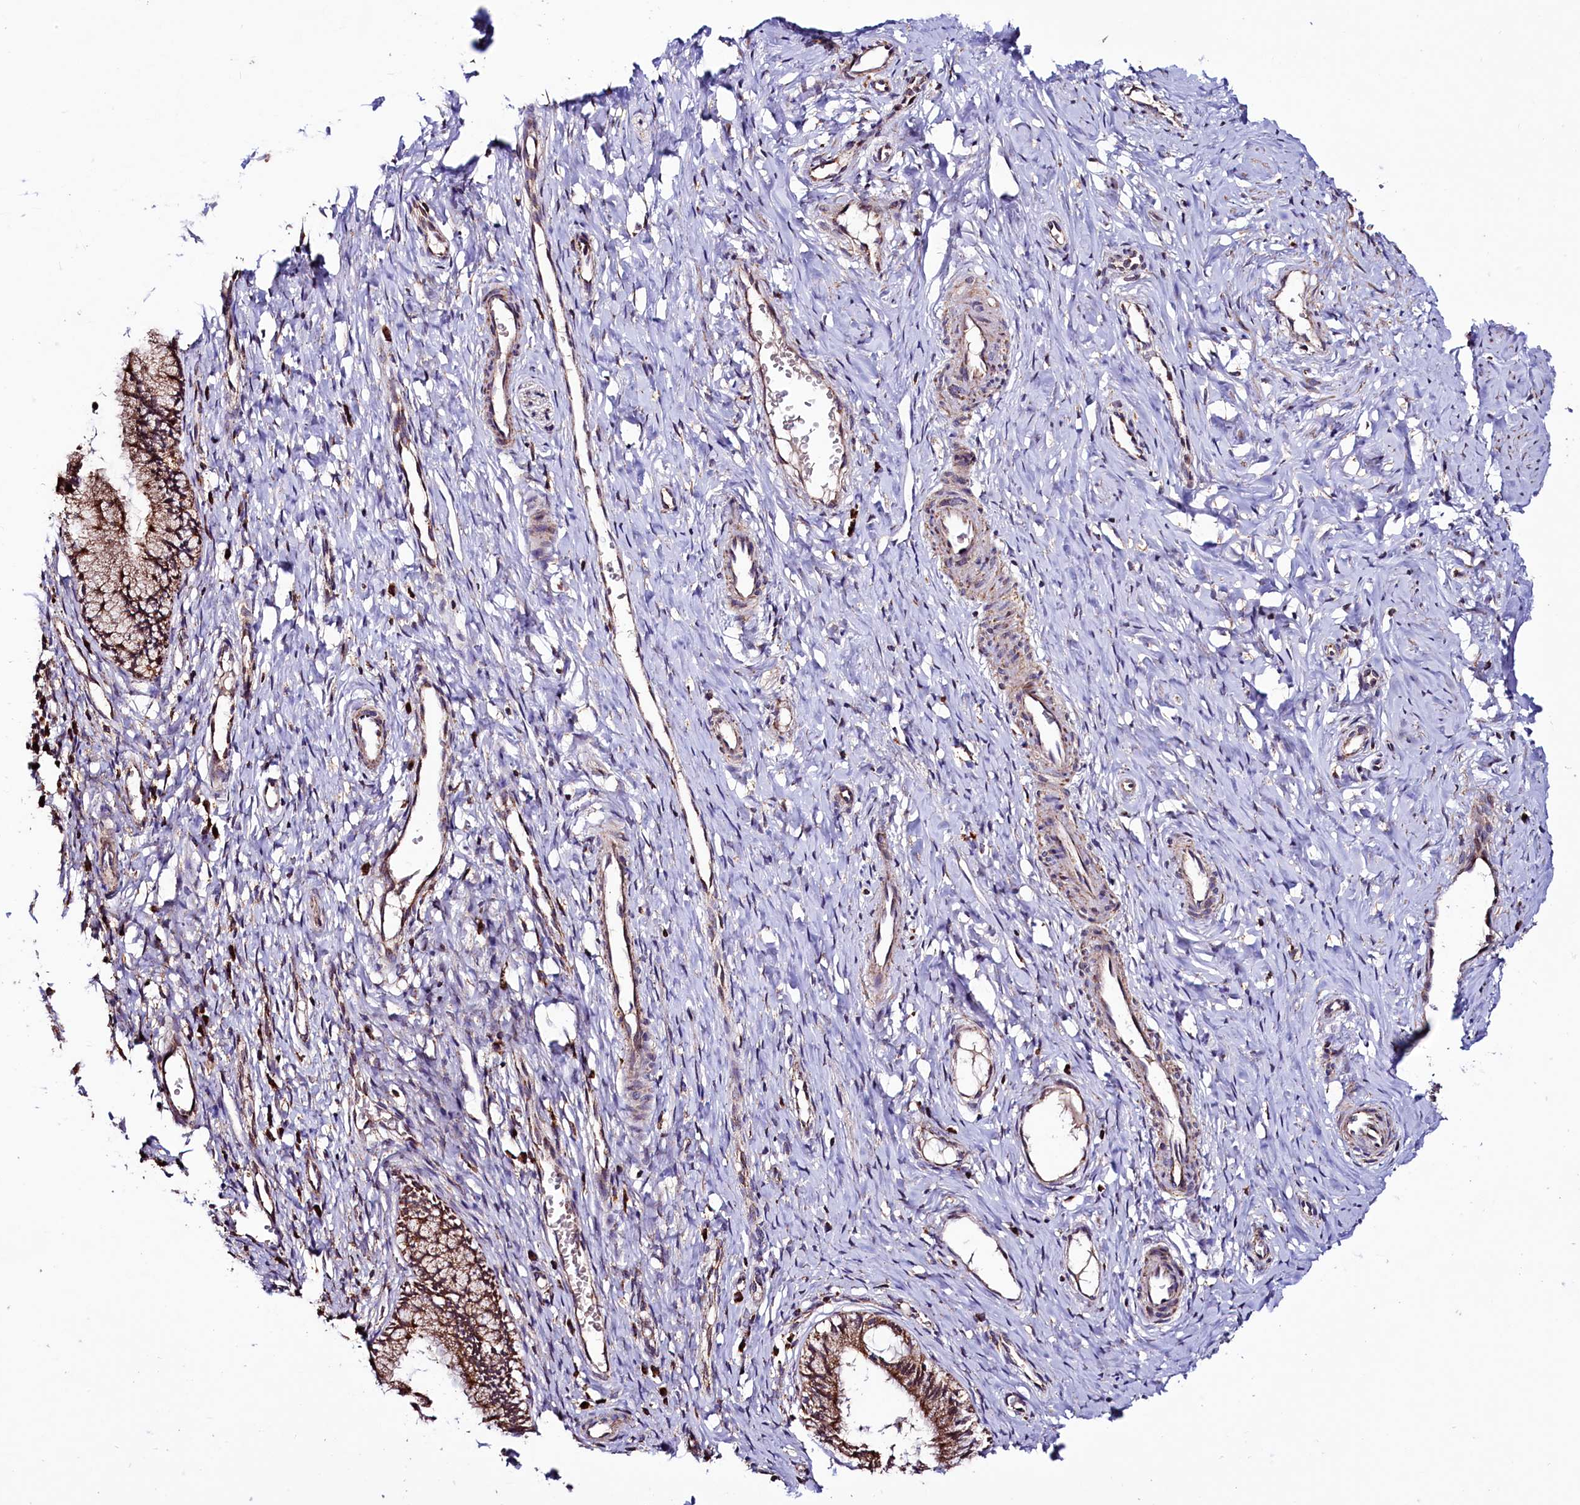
{"staining": {"intensity": "strong", "quantity": ">75%", "location": "cytoplasmic/membranous"}, "tissue": "cervix", "cell_type": "Glandular cells", "image_type": "normal", "snomed": [{"axis": "morphology", "description": "Normal tissue, NOS"}, {"axis": "topography", "description": "Cervix"}], "caption": "Immunohistochemistry (DAB (3,3'-diaminobenzidine)) staining of normal cervix displays strong cytoplasmic/membranous protein expression in about >75% of glandular cells. (DAB IHC with brightfield microscopy, high magnification).", "gene": "STARD5", "patient": {"sex": "female", "age": 27}}